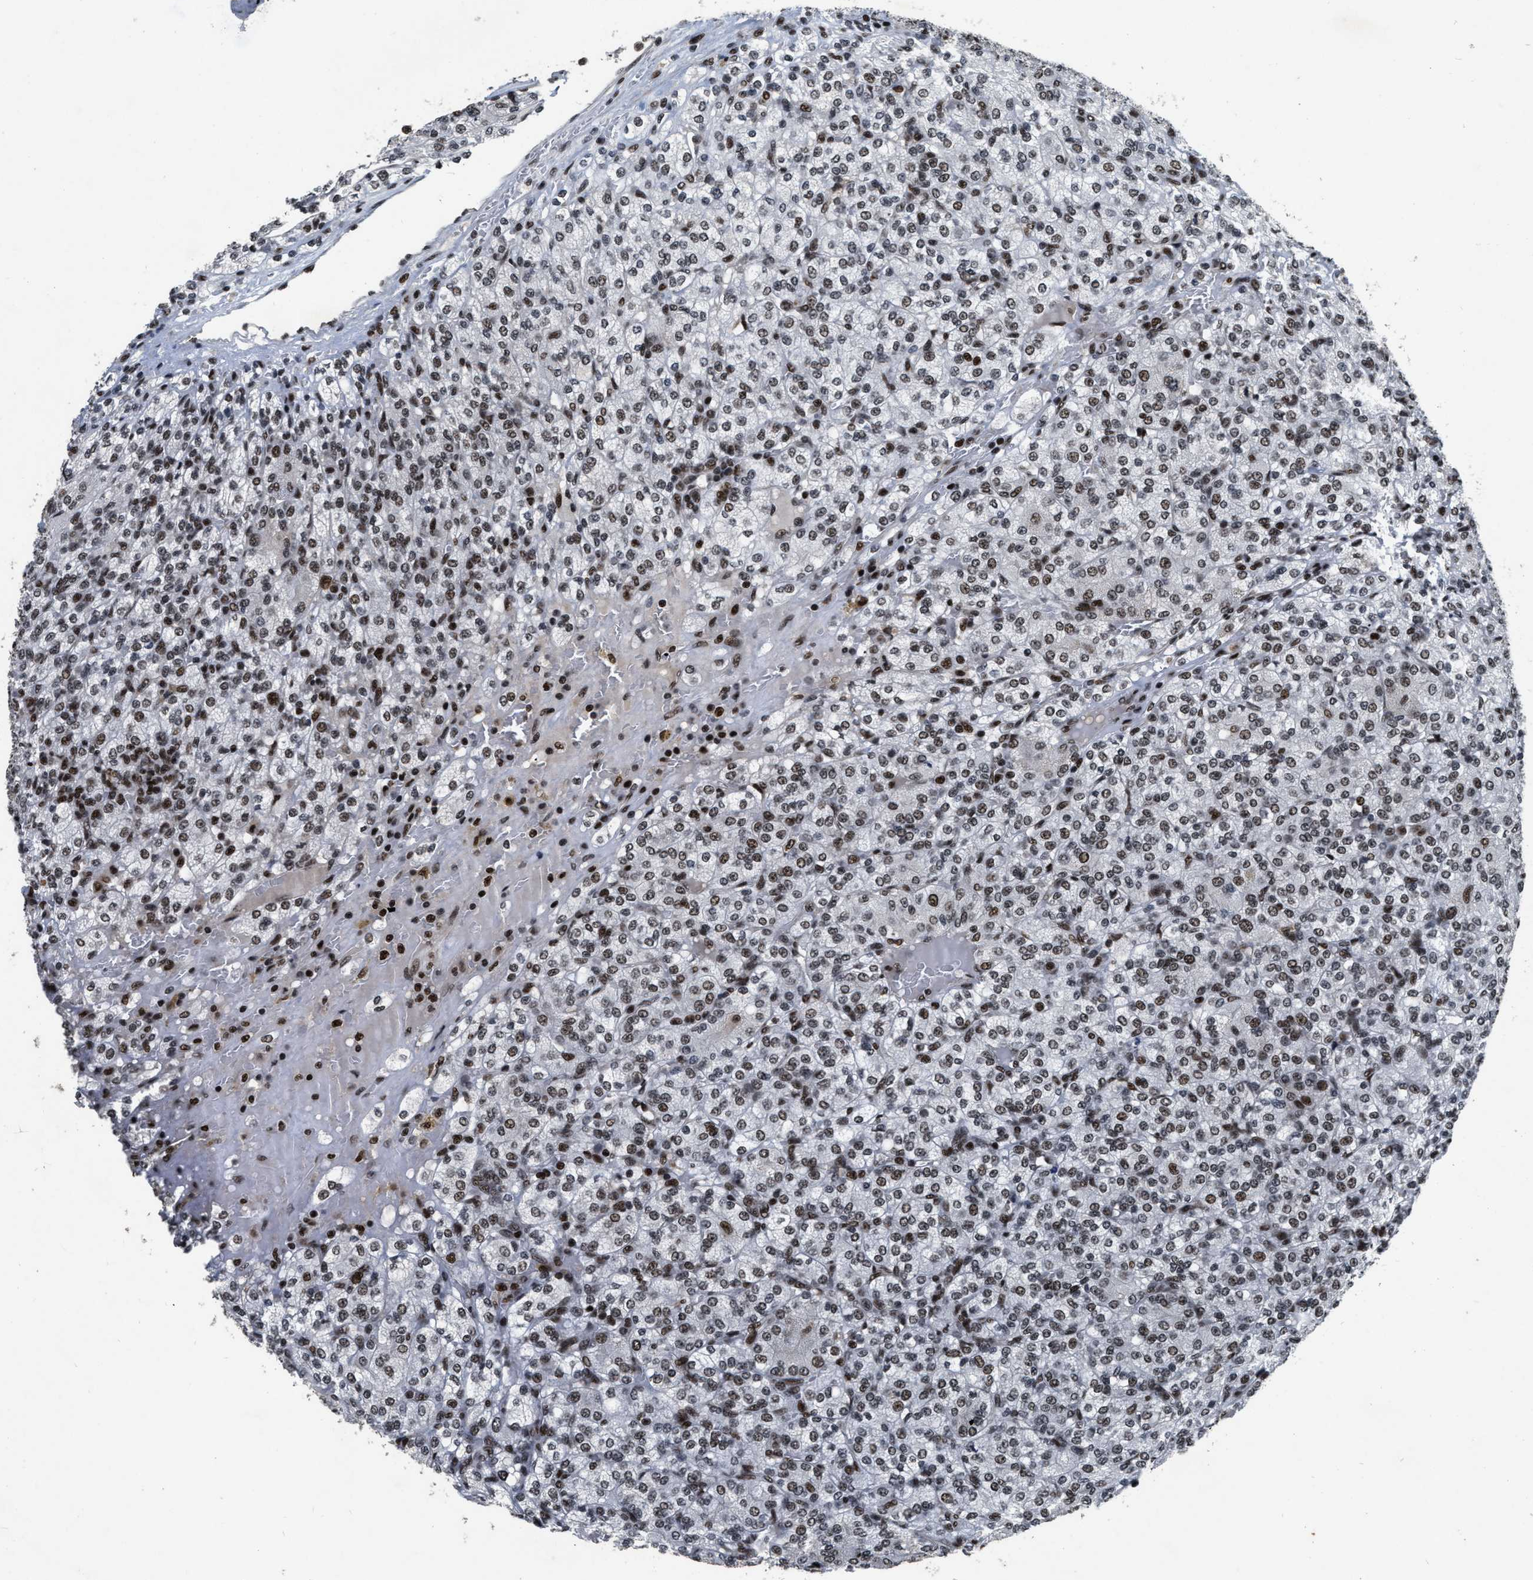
{"staining": {"intensity": "strong", "quantity": ">75%", "location": "nuclear"}, "tissue": "renal cancer", "cell_type": "Tumor cells", "image_type": "cancer", "snomed": [{"axis": "morphology", "description": "Adenocarcinoma, NOS"}, {"axis": "topography", "description": "Kidney"}], "caption": "This is an image of IHC staining of renal adenocarcinoma, which shows strong positivity in the nuclear of tumor cells.", "gene": "SMARCB1", "patient": {"sex": "male", "age": 77}}